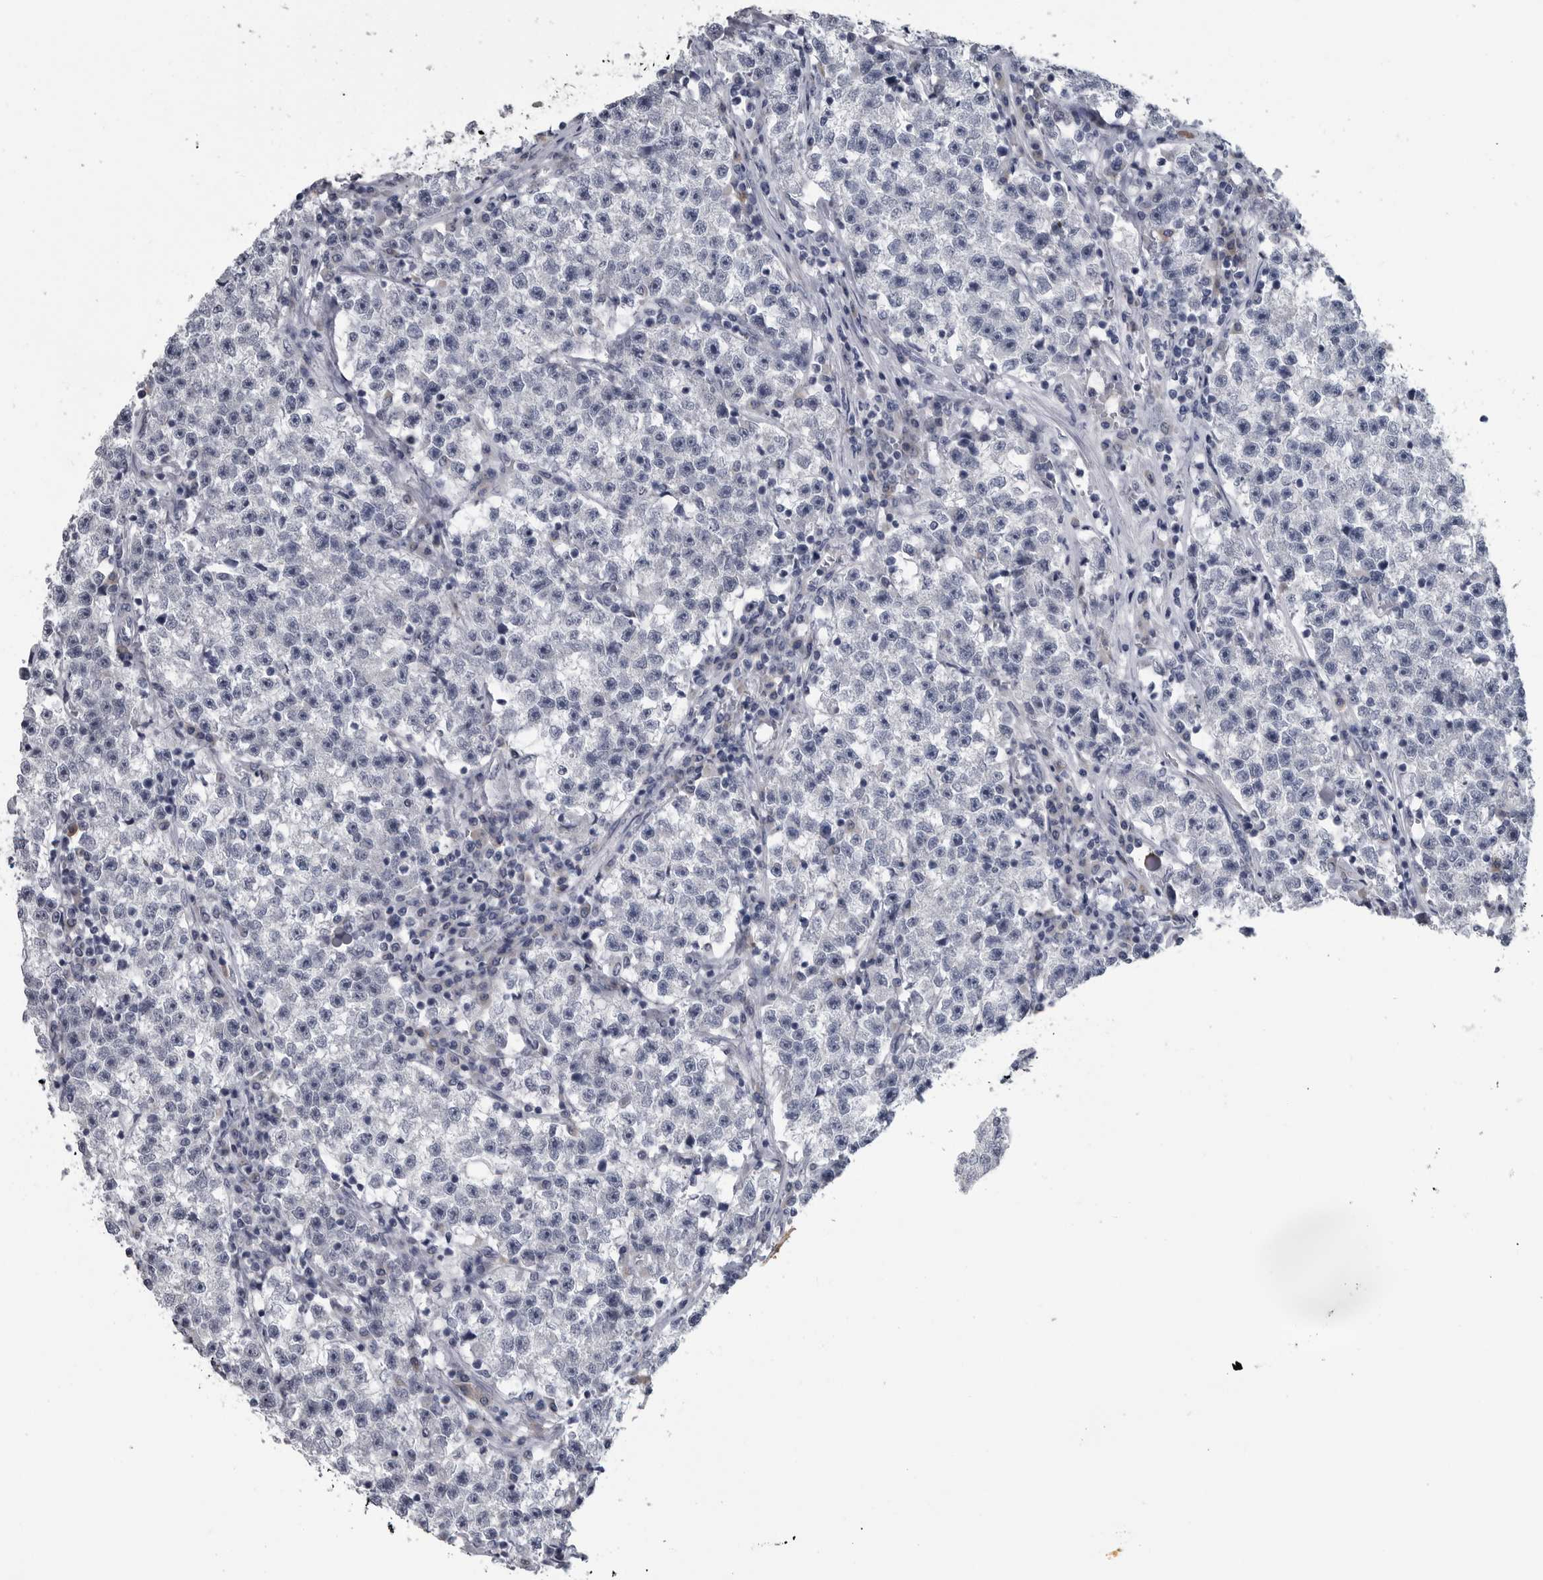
{"staining": {"intensity": "negative", "quantity": "none", "location": "none"}, "tissue": "testis cancer", "cell_type": "Tumor cells", "image_type": "cancer", "snomed": [{"axis": "morphology", "description": "Seminoma, NOS"}, {"axis": "topography", "description": "Testis"}], "caption": "Immunohistochemistry (IHC) micrograph of human testis seminoma stained for a protein (brown), which demonstrates no positivity in tumor cells.", "gene": "MYOC", "patient": {"sex": "male", "age": 22}}